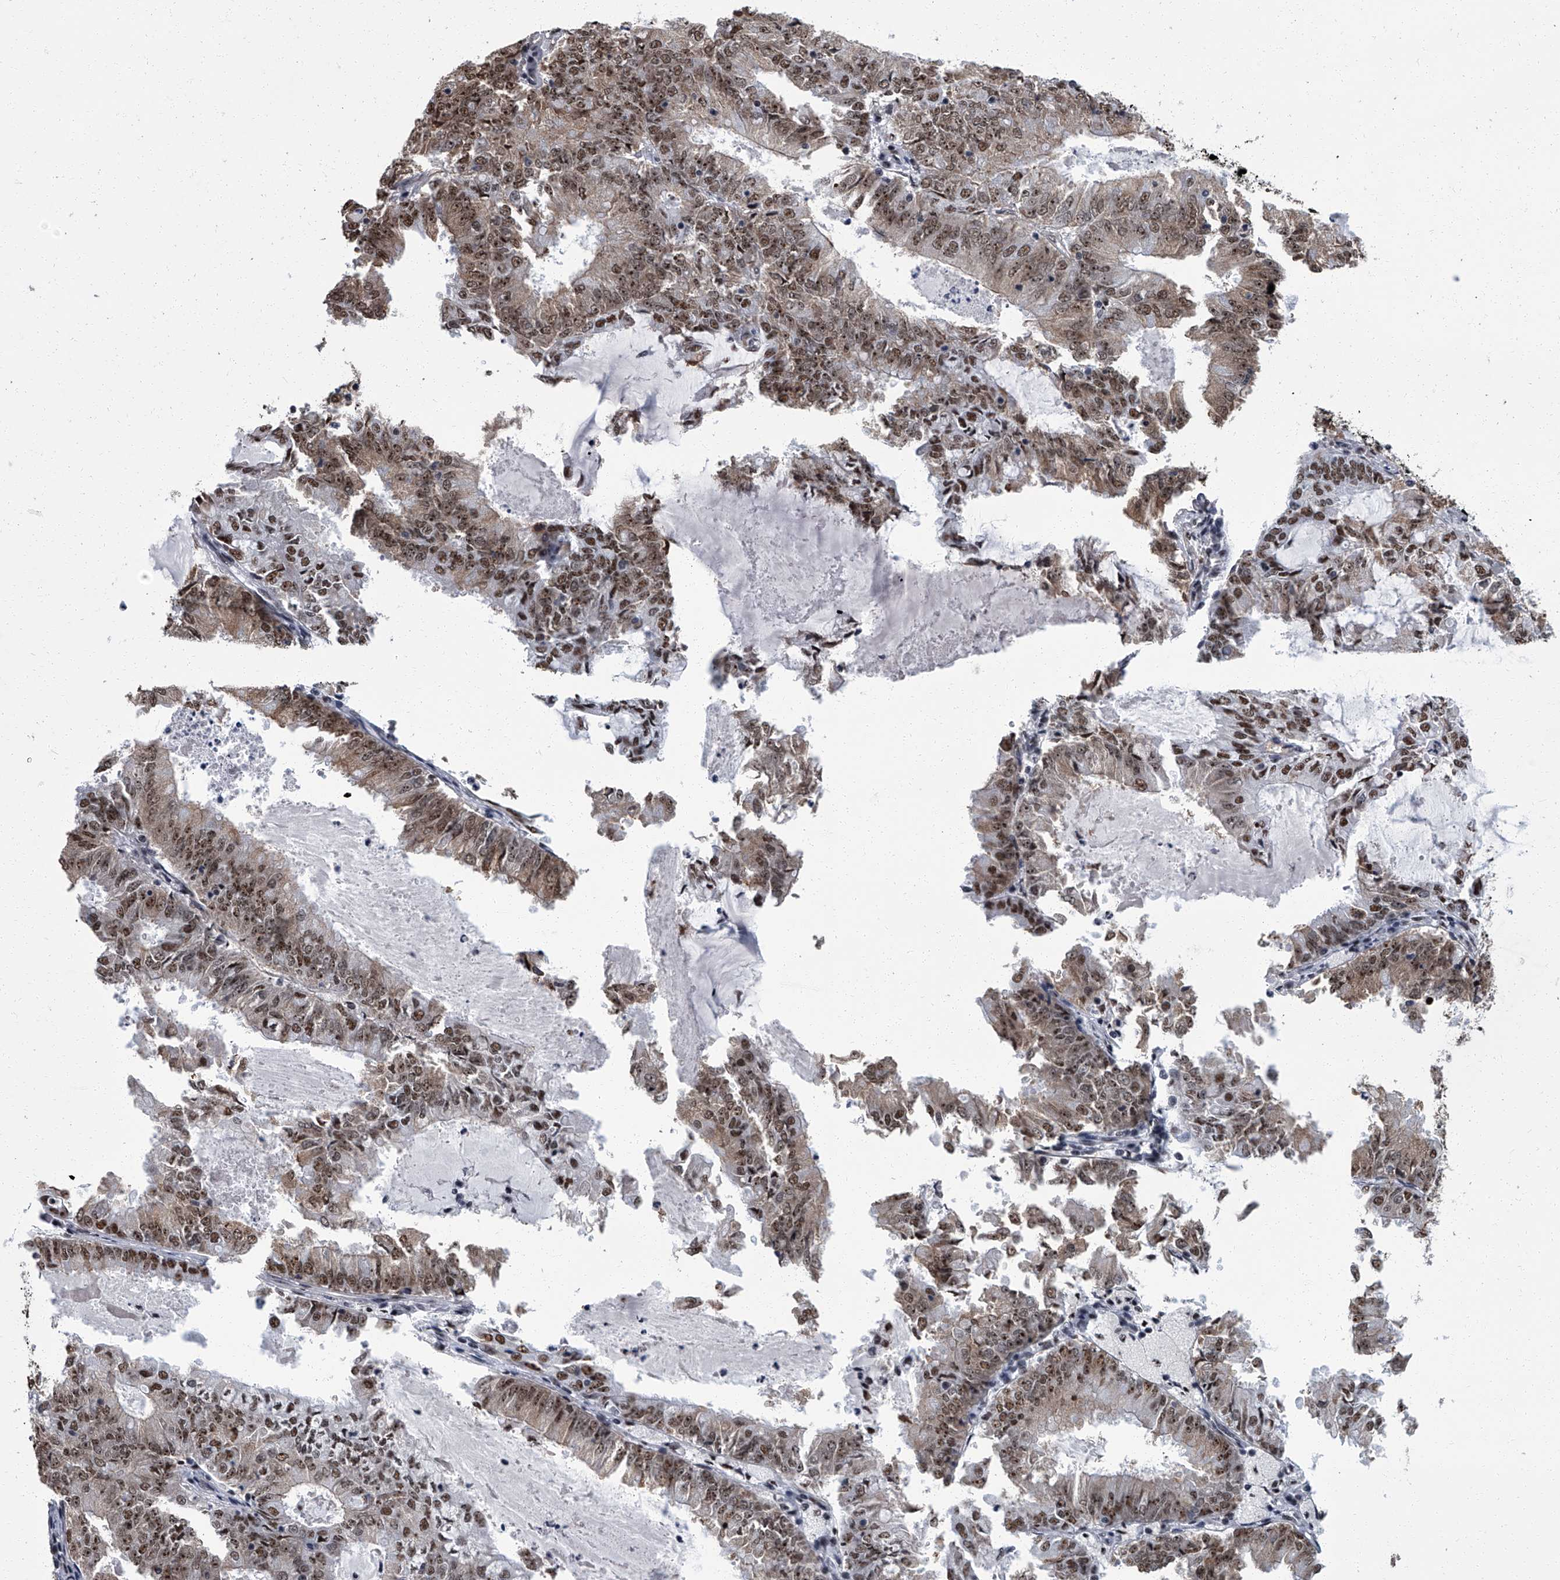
{"staining": {"intensity": "moderate", "quantity": ">75%", "location": "cytoplasmic/membranous,nuclear"}, "tissue": "endometrial cancer", "cell_type": "Tumor cells", "image_type": "cancer", "snomed": [{"axis": "morphology", "description": "Adenocarcinoma, NOS"}, {"axis": "topography", "description": "Endometrium"}], "caption": "About >75% of tumor cells in adenocarcinoma (endometrial) display moderate cytoplasmic/membranous and nuclear protein positivity as visualized by brown immunohistochemical staining.", "gene": "ZNF518B", "patient": {"sex": "female", "age": 57}}